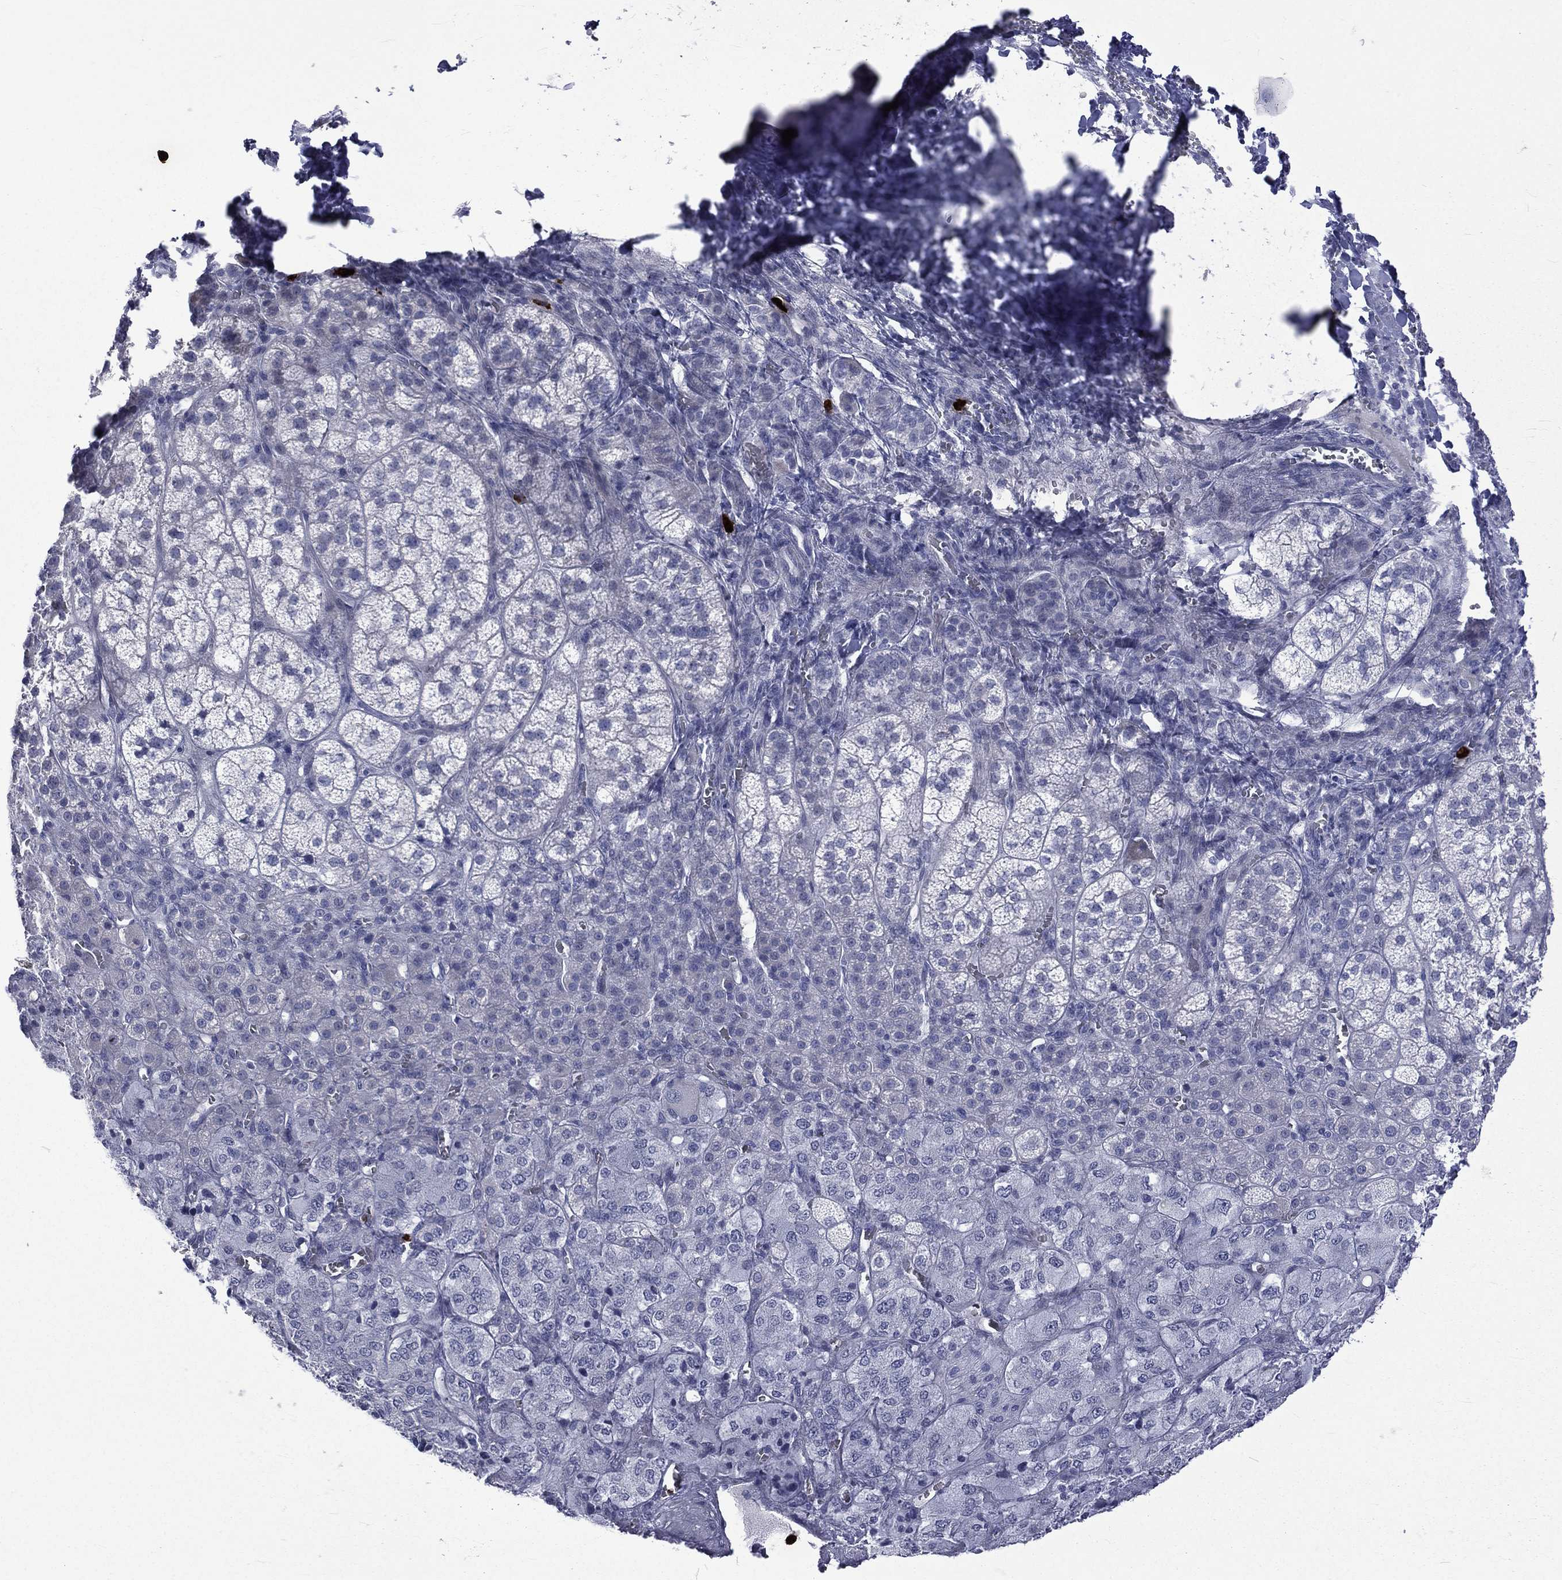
{"staining": {"intensity": "negative", "quantity": "none", "location": "none"}, "tissue": "adrenal gland", "cell_type": "Glandular cells", "image_type": "normal", "snomed": [{"axis": "morphology", "description": "Normal tissue, NOS"}, {"axis": "topography", "description": "Adrenal gland"}], "caption": "Histopathology image shows no protein expression in glandular cells of benign adrenal gland.", "gene": "ELANE", "patient": {"sex": "female", "age": 60}}